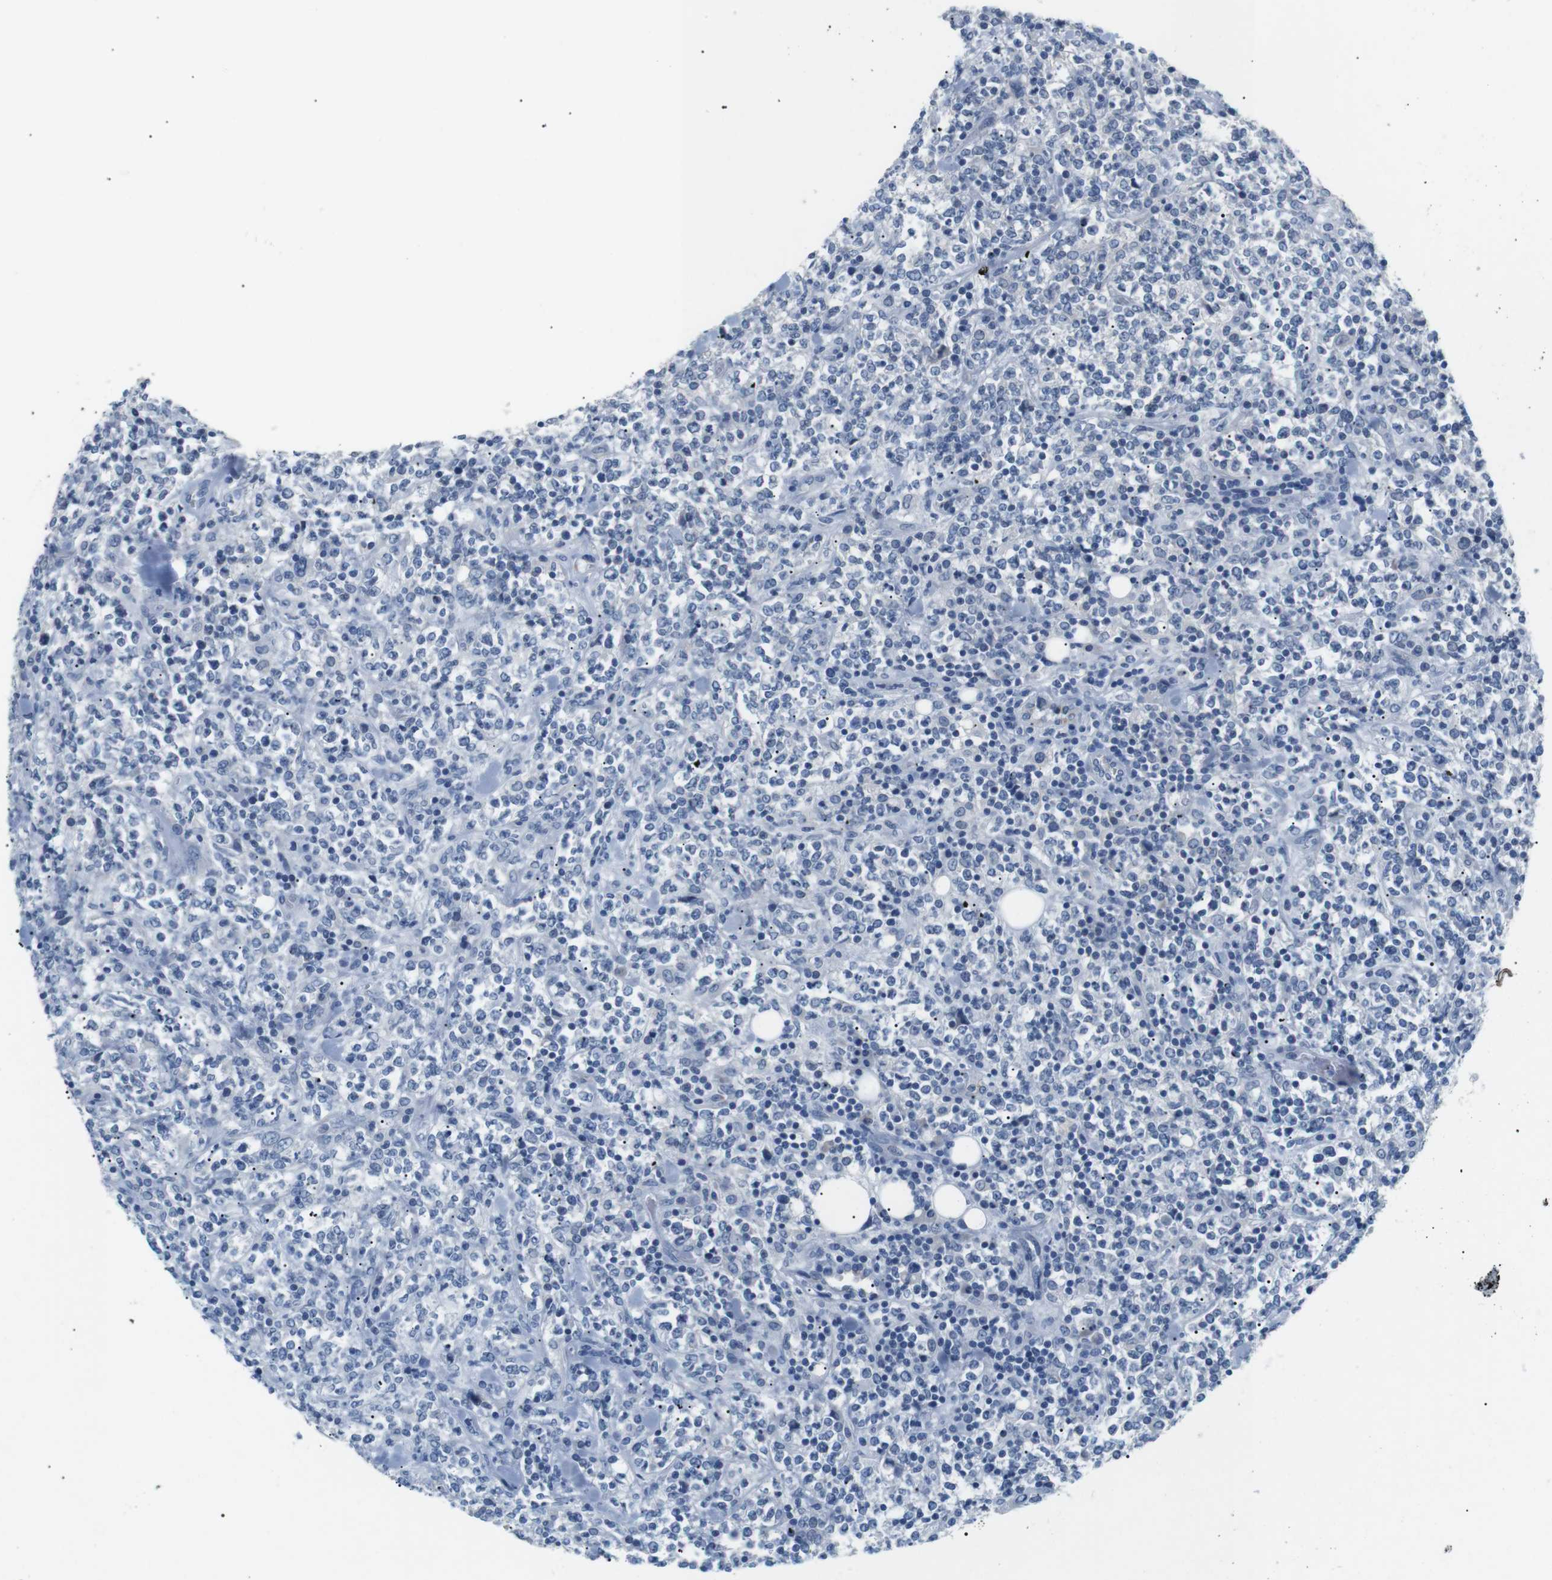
{"staining": {"intensity": "negative", "quantity": "none", "location": "none"}, "tissue": "lymphoma", "cell_type": "Tumor cells", "image_type": "cancer", "snomed": [{"axis": "morphology", "description": "Malignant lymphoma, non-Hodgkin's type, High grade"}, {"axis": "topography", "description": "Soft tissue"}], "caption": "IHC of high-grade malignant lymphoma, non-Hodgkin's type displays no staining in tumor cells.", "gene": "FCGRT", "patient": {"sex": "male", "age": 18}}